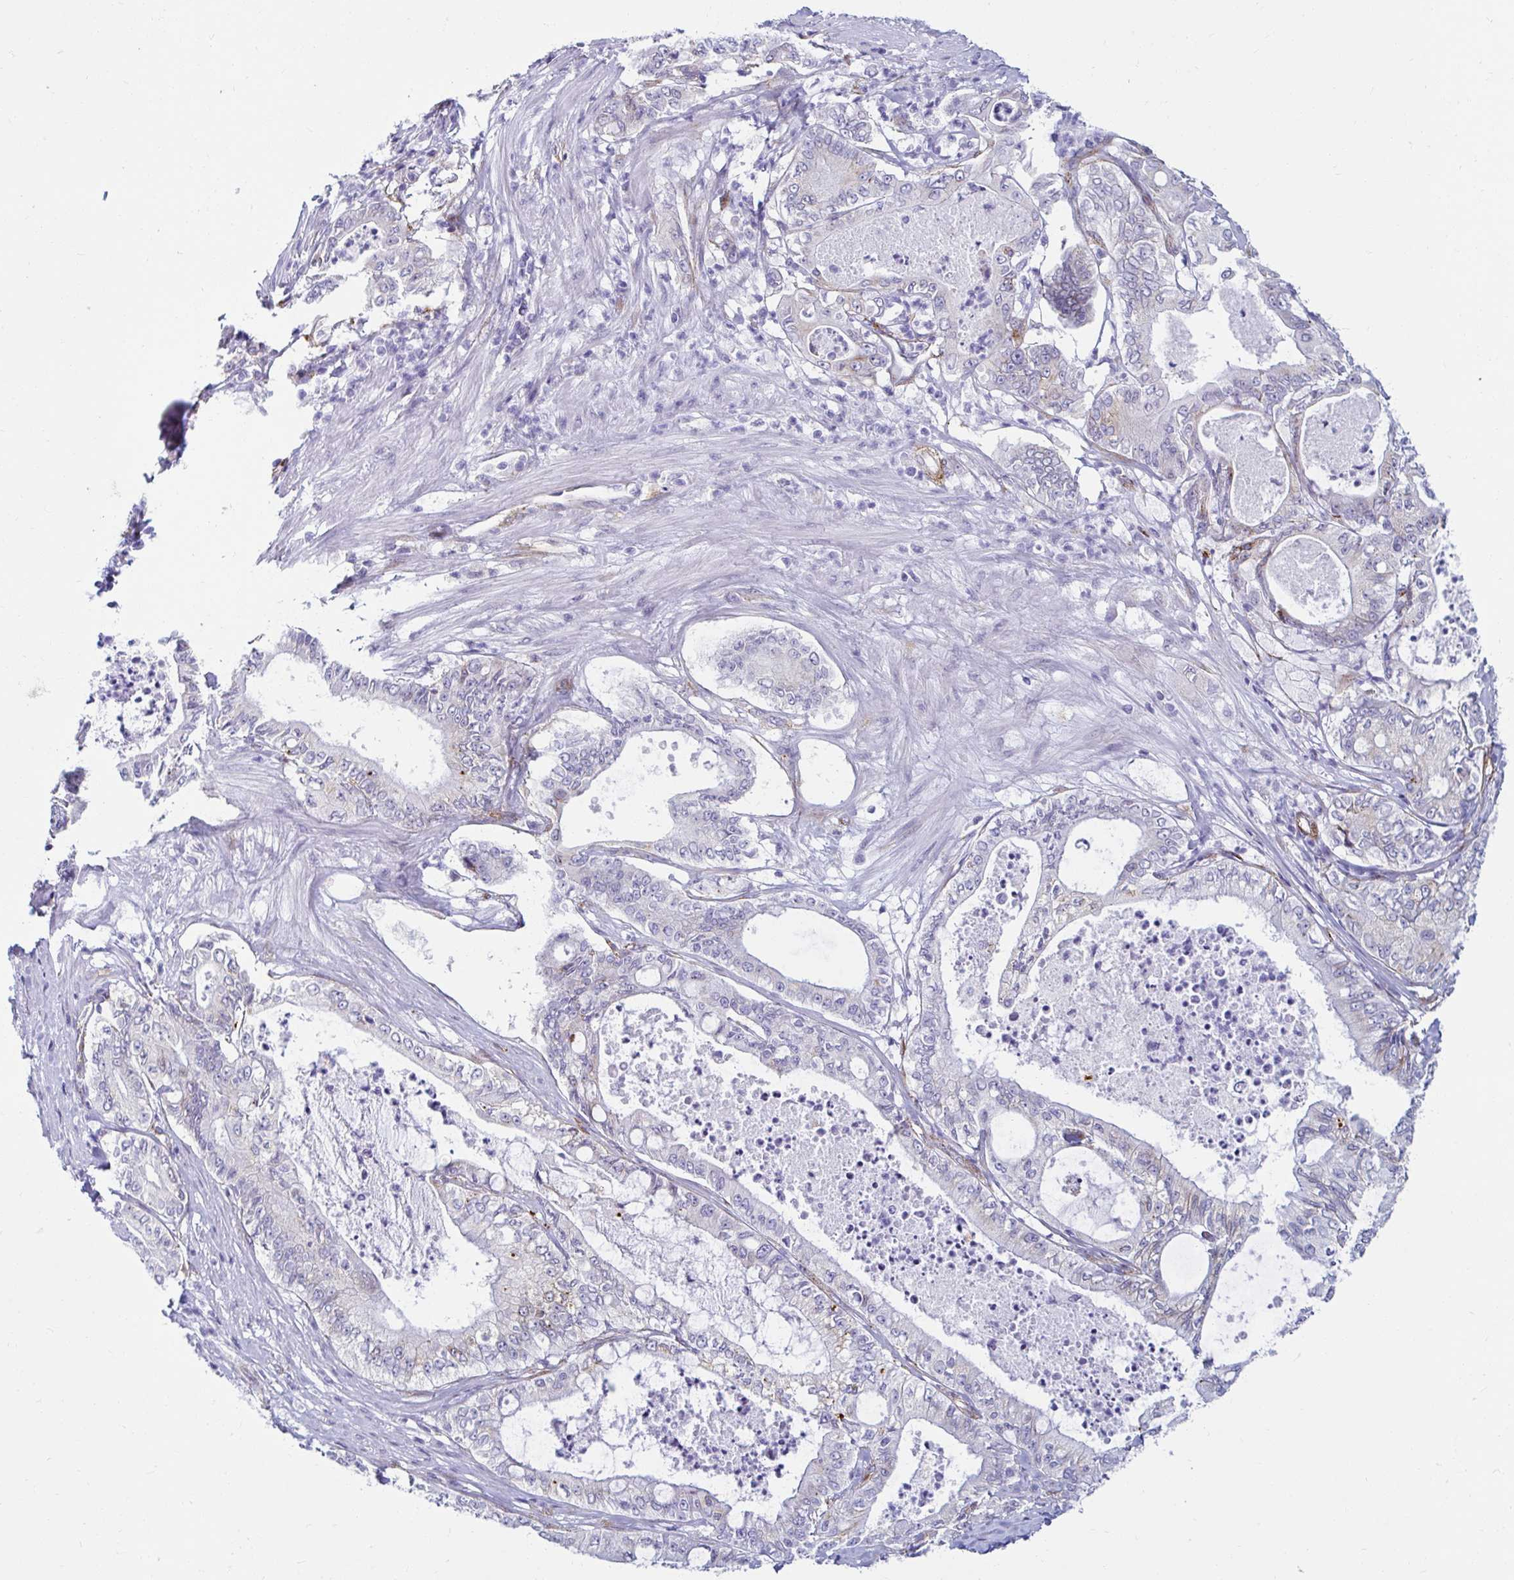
{"staining": {"intensity": "negative", "quantity": "none", "location": "none"}, "tissue": "urothelial cancer", "cell_type": "Tumor cells", "image_type": "cancer", "snomed": [{"axis": "morphology", "description": "Urothelial carcinoma, High grade"}, {"axis": "topography", "description": "Urinary bladder"}], "caption": "A high-resolution image shows IHC staining of urothelial cancer, which displays no significant staining in tumor cells.", "gene": "ANKRD62", "patient": {"sex": "female", "age": 63}}